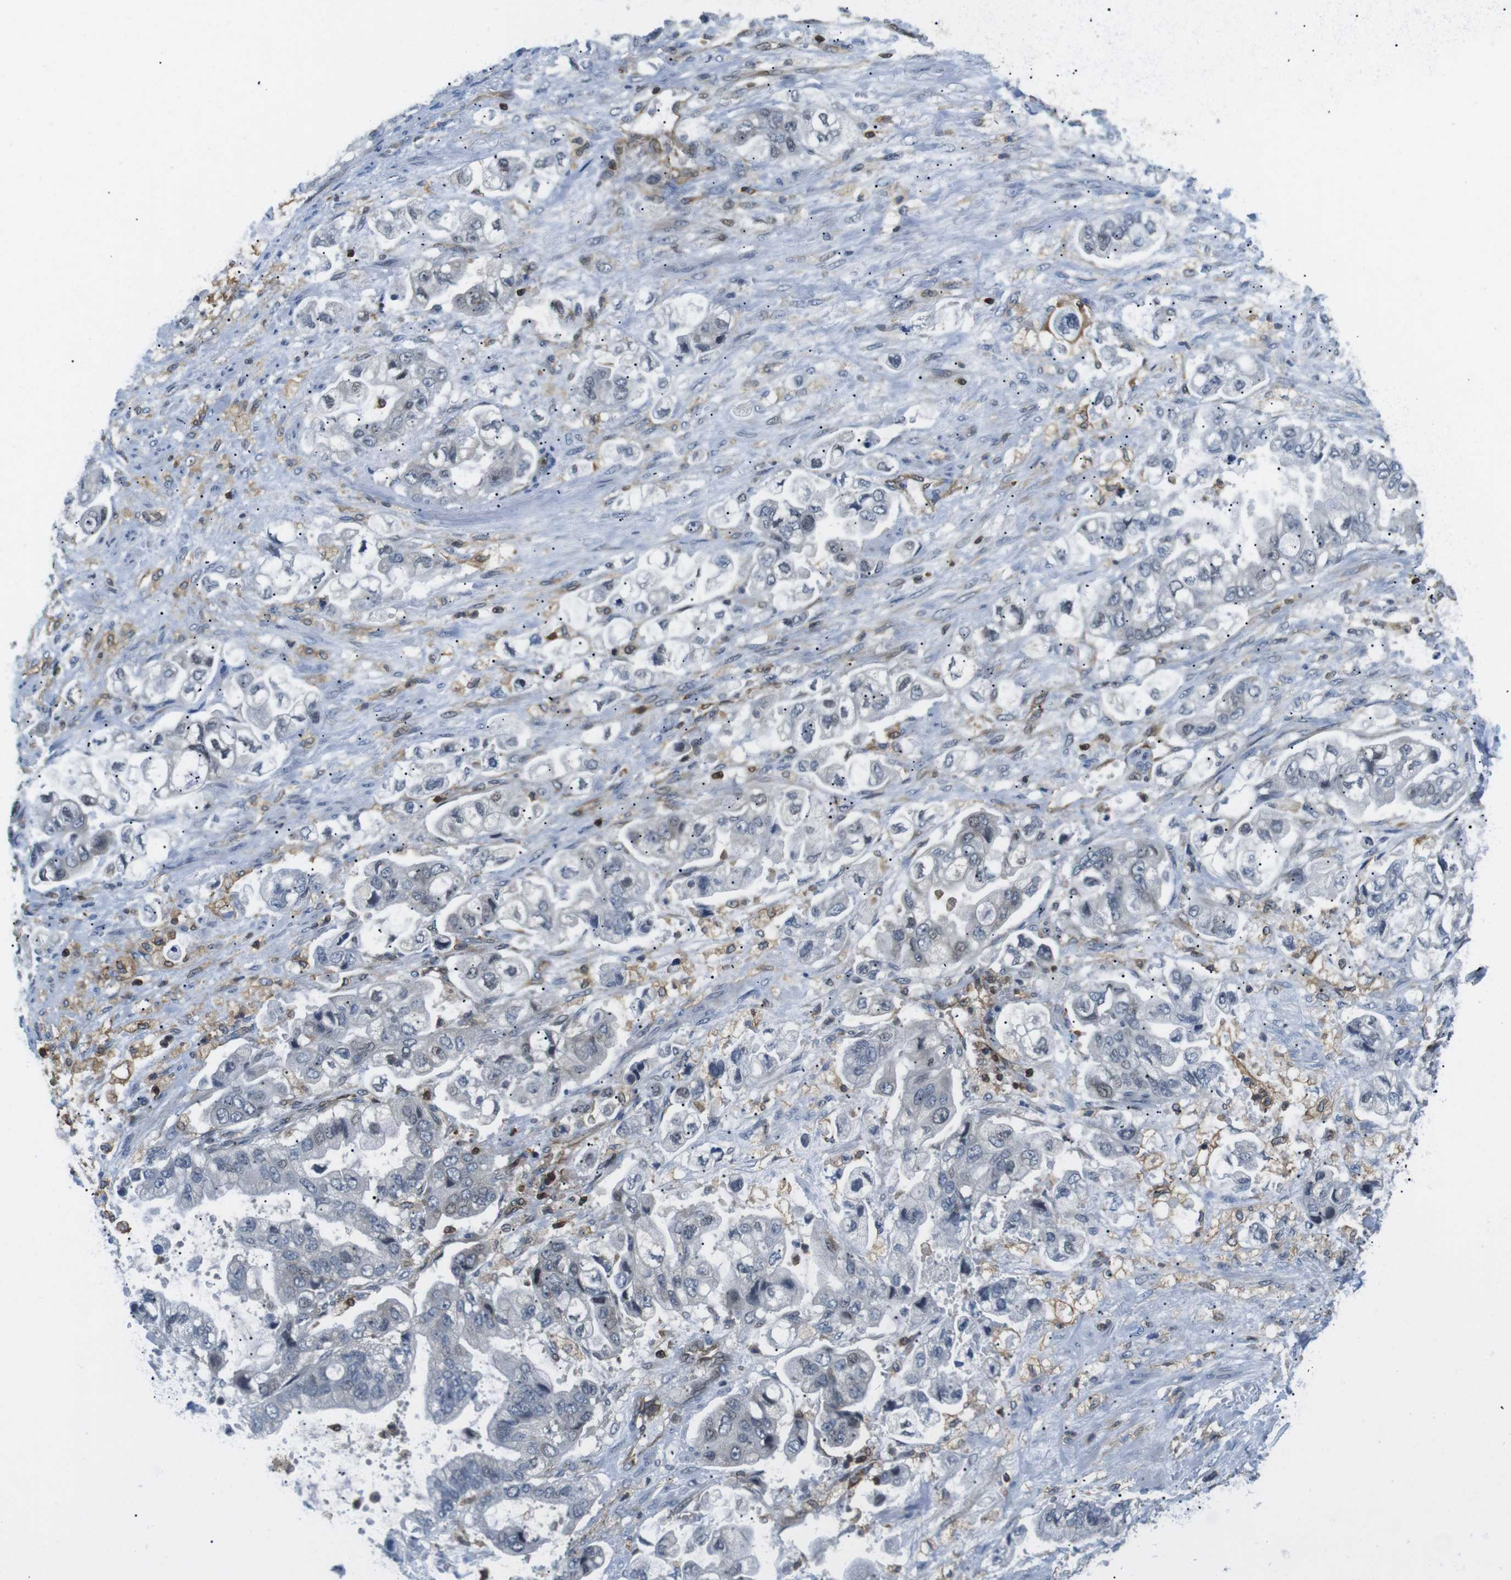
{"staining": {"intensity": "negative", "quantity": "none", "location": "none"}, "tissue": "stomach cancer", "cell_type": "Tumor cells", "image_type": "cancer", "snomed": [{"axis": "morphology", "description": "Normal tissue, NOS"}, {"axis": "morphology", "description": "Adenocarcinoma, NOS"}, {"axis": "topography", "description": "Stomach"}], "caption": "This is an immunohistochemistry histopathology image of human stomach cancer. There is no positivity in tumor cells.", "gene": "STK10", "patient": {"sex": "male", "age": 62}}